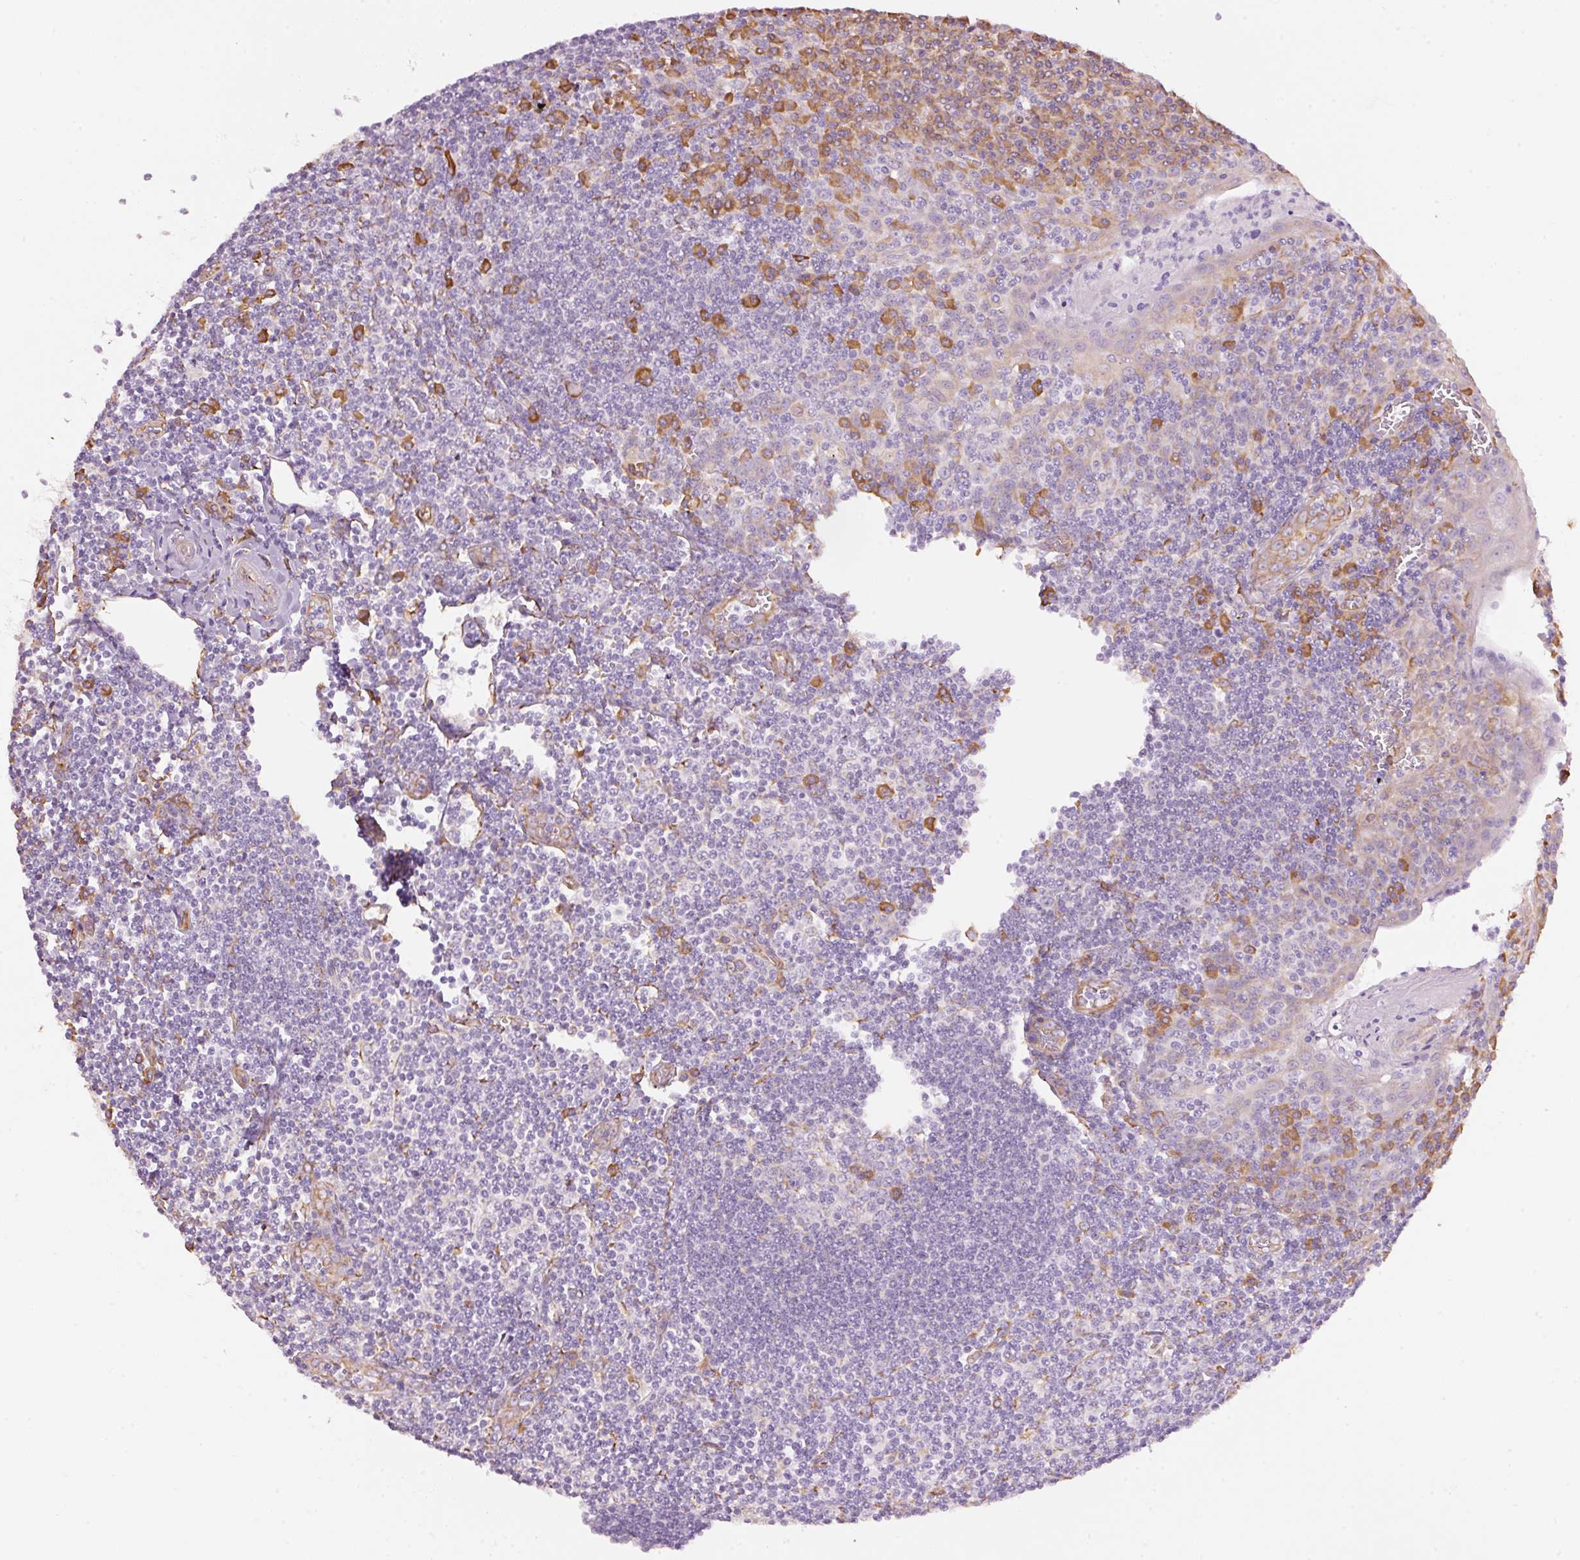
{"staining": {"intensity": "moderate", "quantity": "<25%", "location": "cytoplasmic/membranous"}, "tissue": "tonsil", "cell_type": "Germinal center cells", "image_type": "normal", "snomed": [{"axis": "morphology", "description": "Normal tissue, NOS"}, {"axis": "topography", "description": "Tonsil"}], "caption": "An image showing moderate cytoplasmic/membranous expression in about <25% of germinal center cells in unremarkable tonsil, as visualized by brown immunohistochemical staining.", "gene": "GCG", "patient": {"sex": "male", "age": 27}}